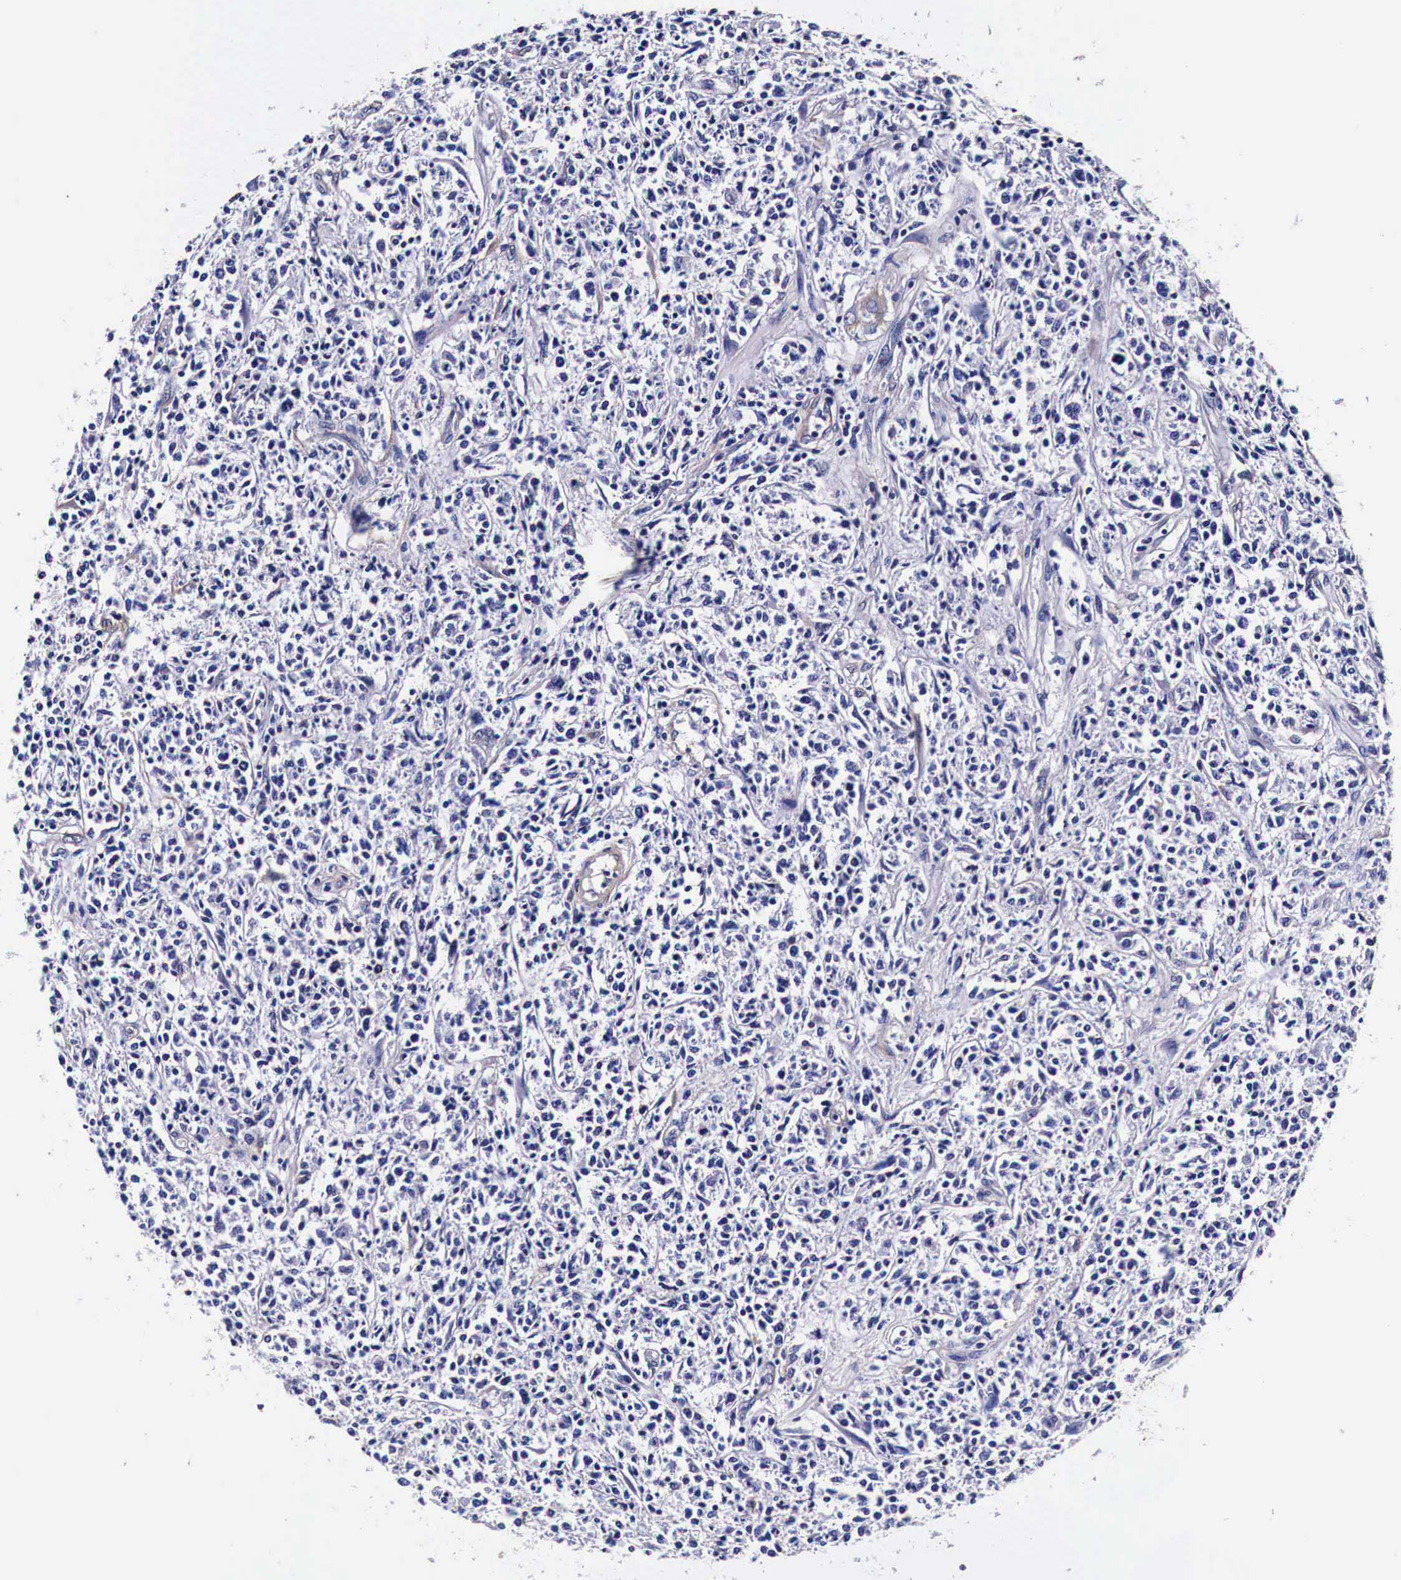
{"staining": {"intensity": "negative", "quantity": "none", "location": "none"}, "tissue": "lymphoma", "cell_type": "Tumor cells", "image_type": "cancer", "snomed": [{"axis": "morphology", "description": "Malignant lymphoma, non-Hodgkin's type, Low grade"}, {"axis": "topography", "description": "Small intestine"}], "caption": "Human lymphoma stained for a protein using IHC displays no staining in tumor cells.", "gene": "HSPB1", "patient": {"sex": "female", "age": 59}}